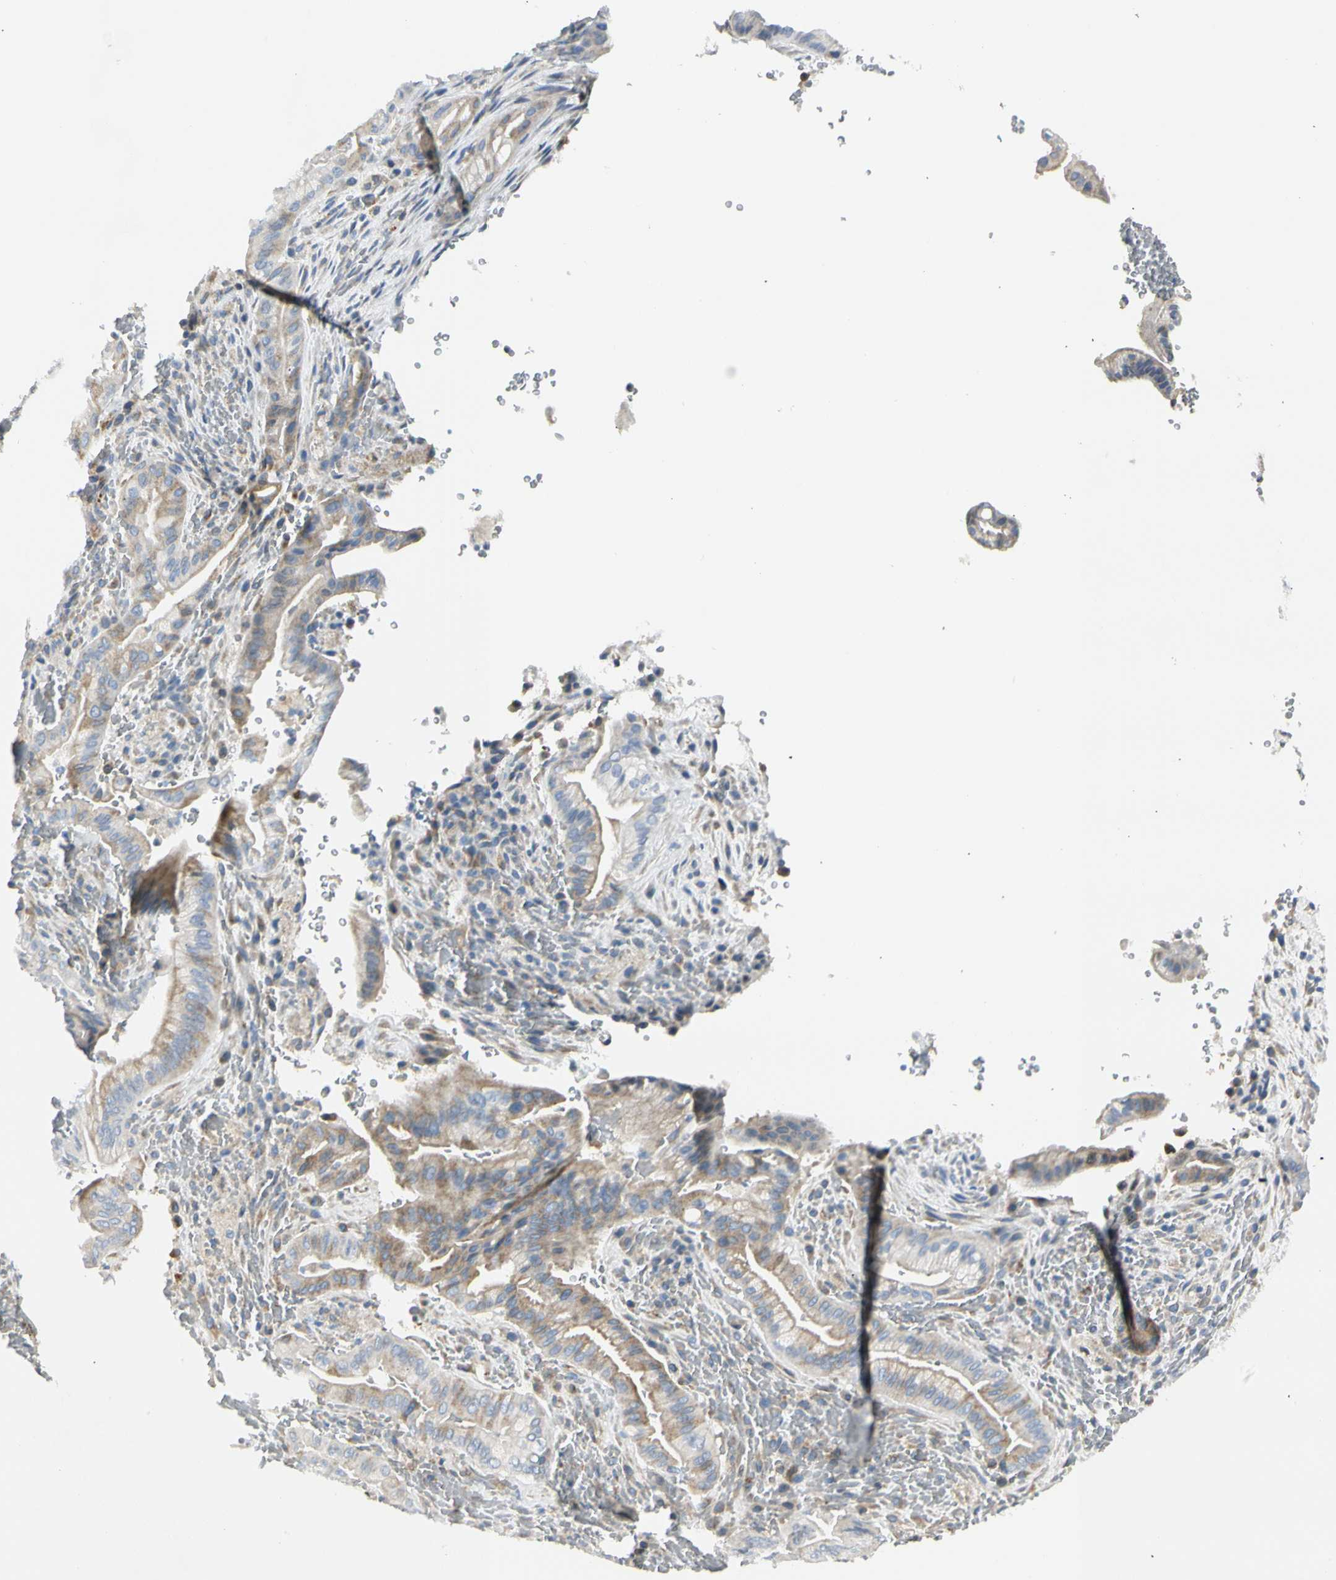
{"staining": {"intensity": "weak", "quantity": ">75%", "location": "cytoplasmic/membranous,nuclear"}, "tissue": "liver cancer", "cell_type": "Tumor cells", "image_type": "cancer", "snomed": [{"axis": "morphology", "description": "Cholangiocarcinoma"}, {"axis": "topography", "description": "Liver"}], "caption": "High-power microscopy captured an immunohistochemistry micrograph of liver cancer, revealing weak cytoplasmic/membranous and nuclear staining in about >75% of tumor cells.", "gene": "TNFSF11", "patient": {"sex": "female", "age": 68}}